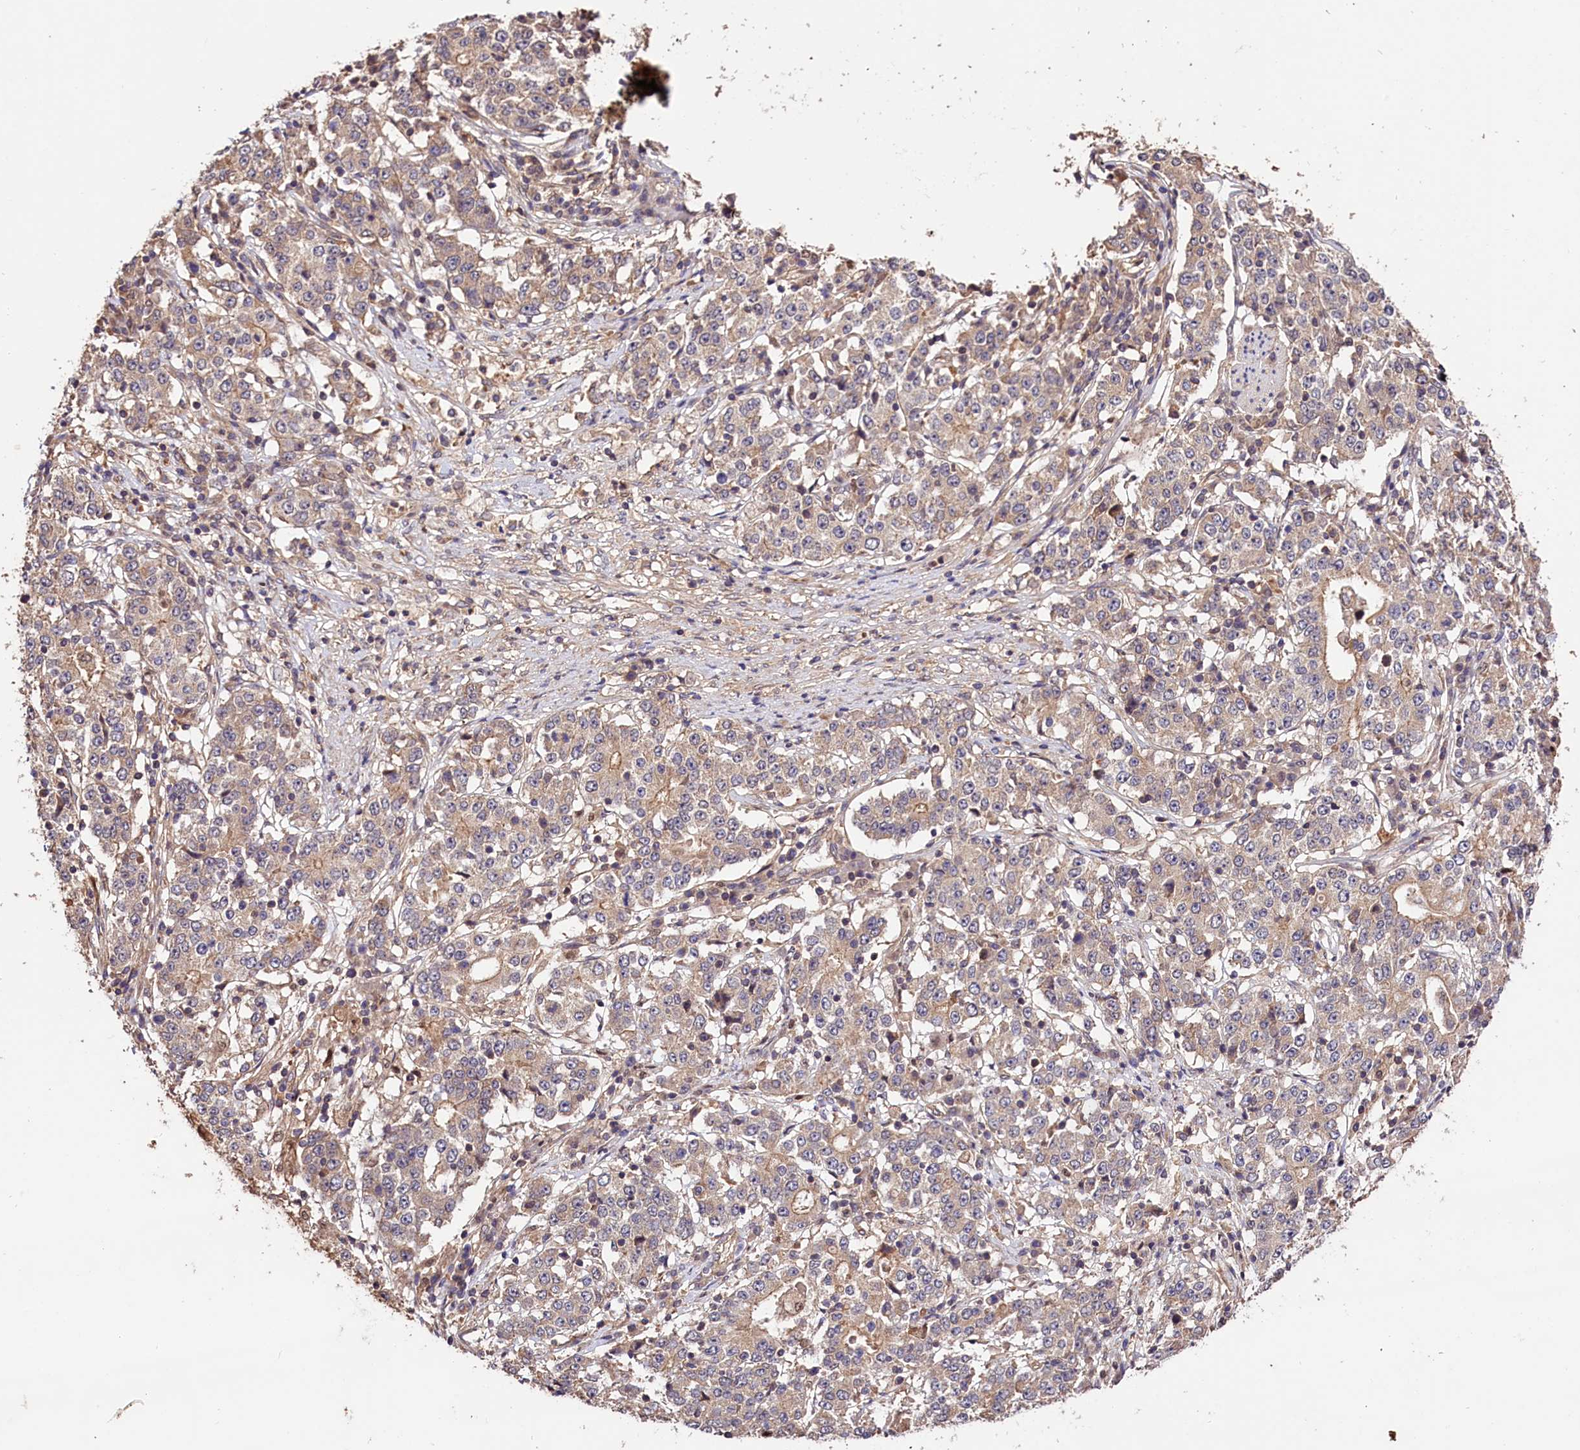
{"staining": {"intensity": "weak", "quantity": ">75%", "location": "cytoplasmic/membranous"}, "tissue": "stomach cancer", "cell_type": "Tumor cells", "image_type": "cancer", "snomed": [{"axis": "morphology", "description": "Adenocarcinoma, NOS"}, {"axis": "topography", "description": "Stomach"}], "caption": "A histopathology image of adenocarcinoma (stomach) stained for a protein exhibits weak cytoplasmic/membranous brown staining in tumor cells.", "gene": "CES3", "patient": {"sex": "male", "age": 59}}